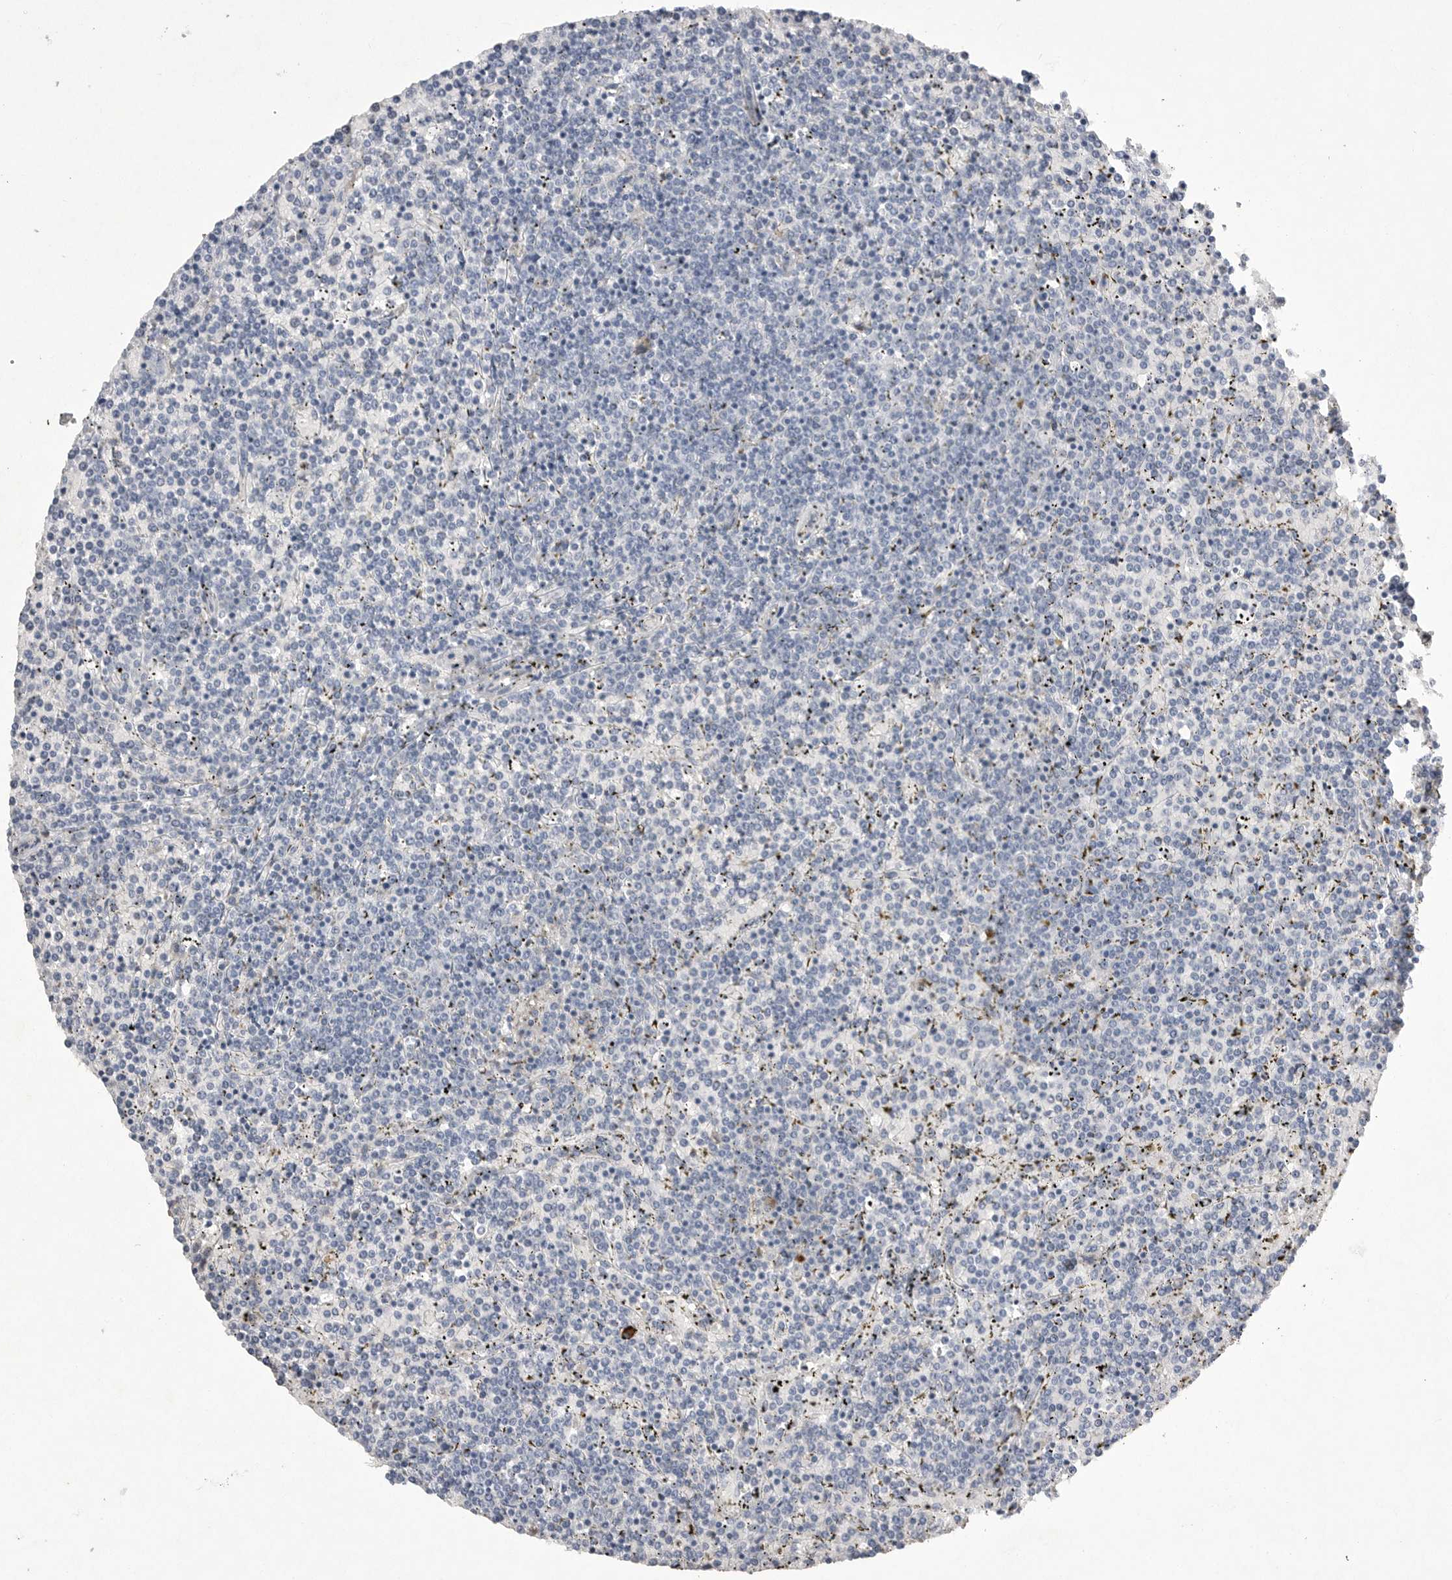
{"staining": {"intensity": "negative", "quantity": "none", "location": "none"}, "tissue": "lymphoma", "cell_type": "Tumor cells", "image_type": "cancer", "snomed": [{"axis": "morphology", "description": "Malignant lymphoma, non-Hodgkin's type, Low grade"}, {"axis": "topography", "description": "Spleen"}], "caption": "An immunohistochemistry (IHC) image of lymphoma is shown. There is no staining in tumor cells of lymphoma.", "gene": "EDEM3", "patient": {"sex": "female", "age": 19}}